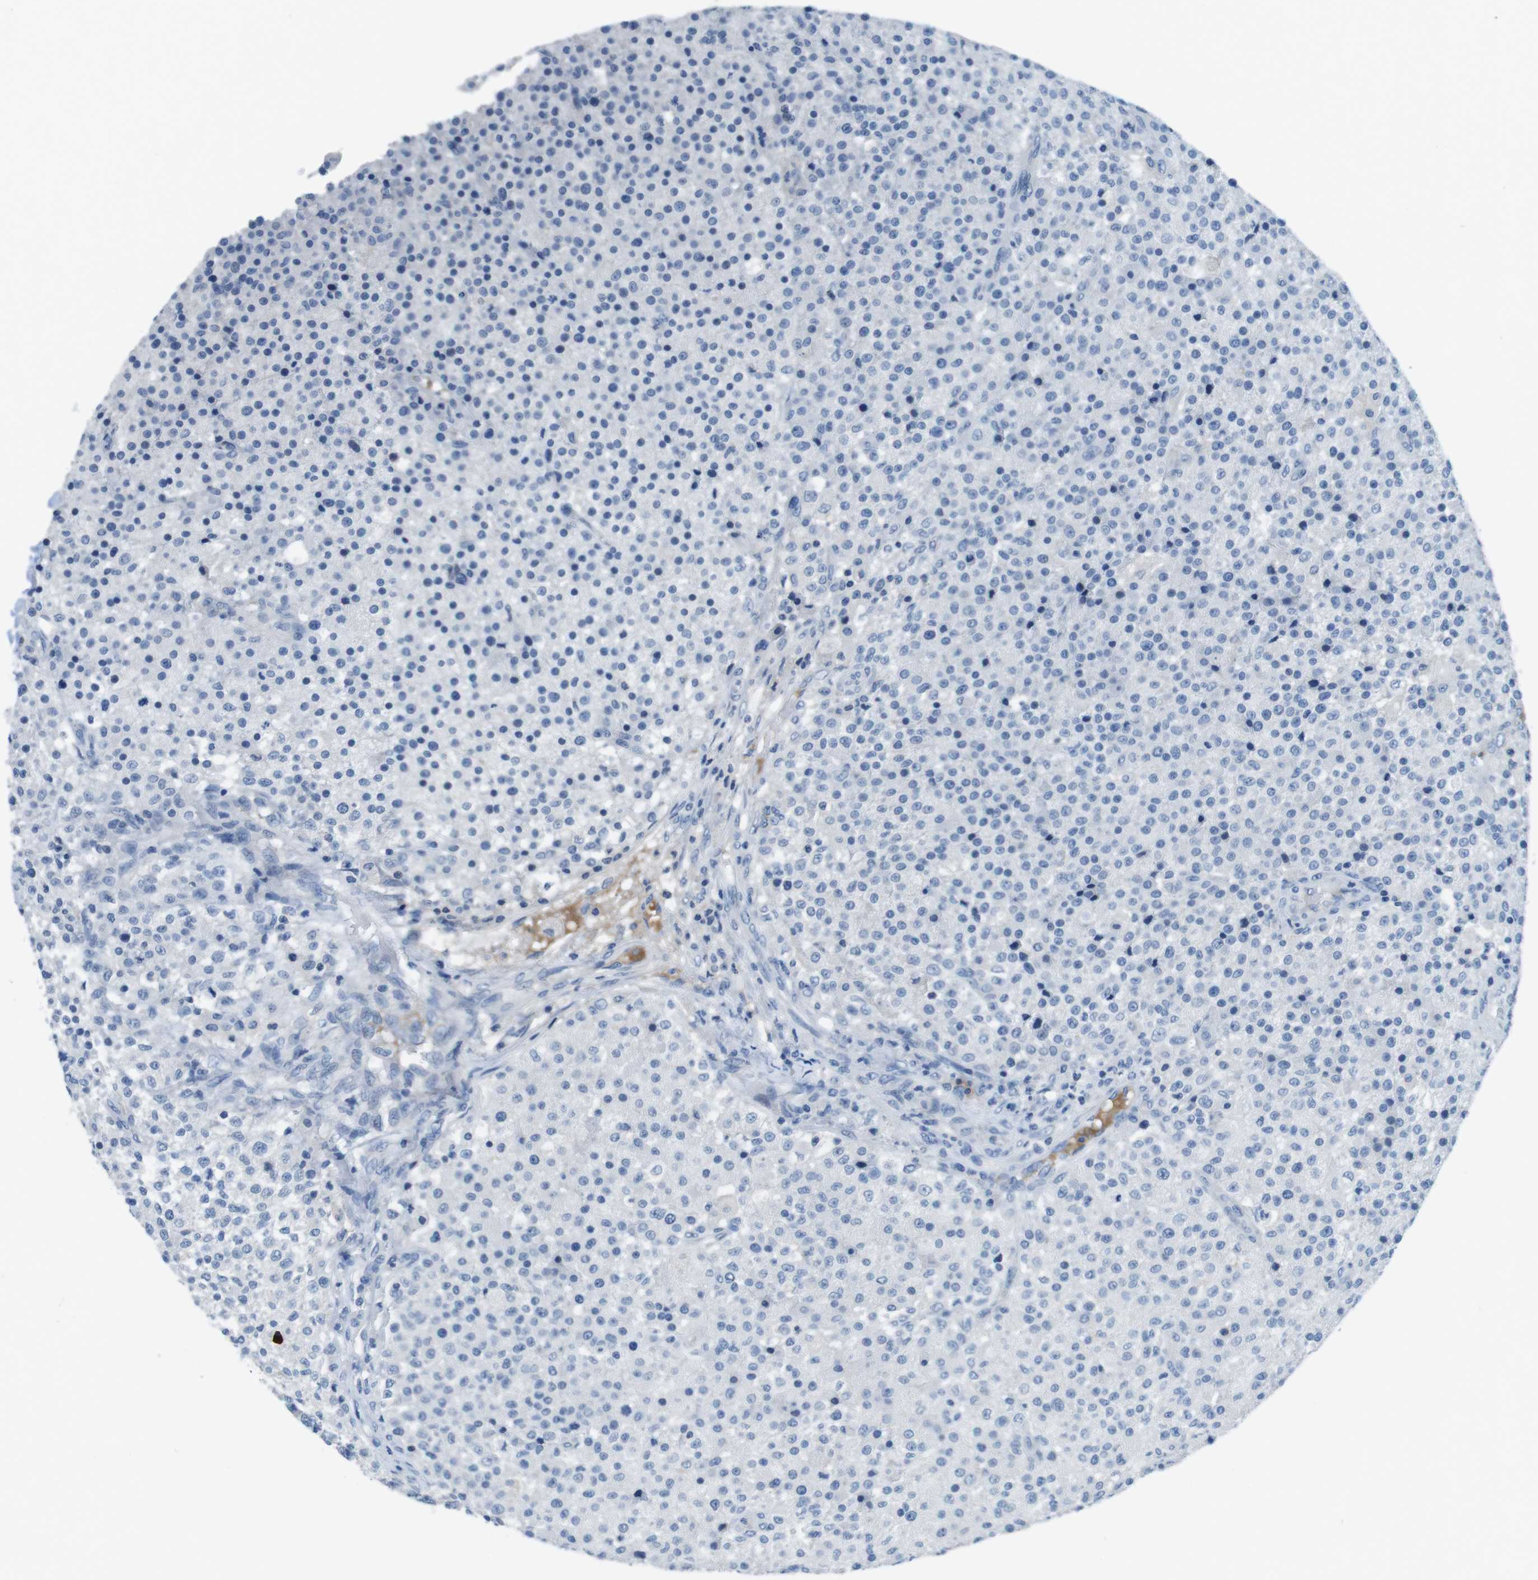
{"staining": {"intensity": "negative", "quantity": "none", "location": "none"}, "tissue": "testis cancer", "cell_type": "Tumor cells", "image_type": "cancer", "snomed": [{"axis": "morphology", "description": "Seminoma, NOS"}, {"axis": "topography", "description": "Testis"}], "caption": "Immunohistochemical staining of testis cancer exhibits no significant positivity in tumor cells. The staining was performed using DAB to visualize the protein expression in brown, while the nuclei were stained in blue with hematoxylin (Magnification: 20x).", "gene": "SLC35A3", "patient": {"sex": "male", "age": 59}}